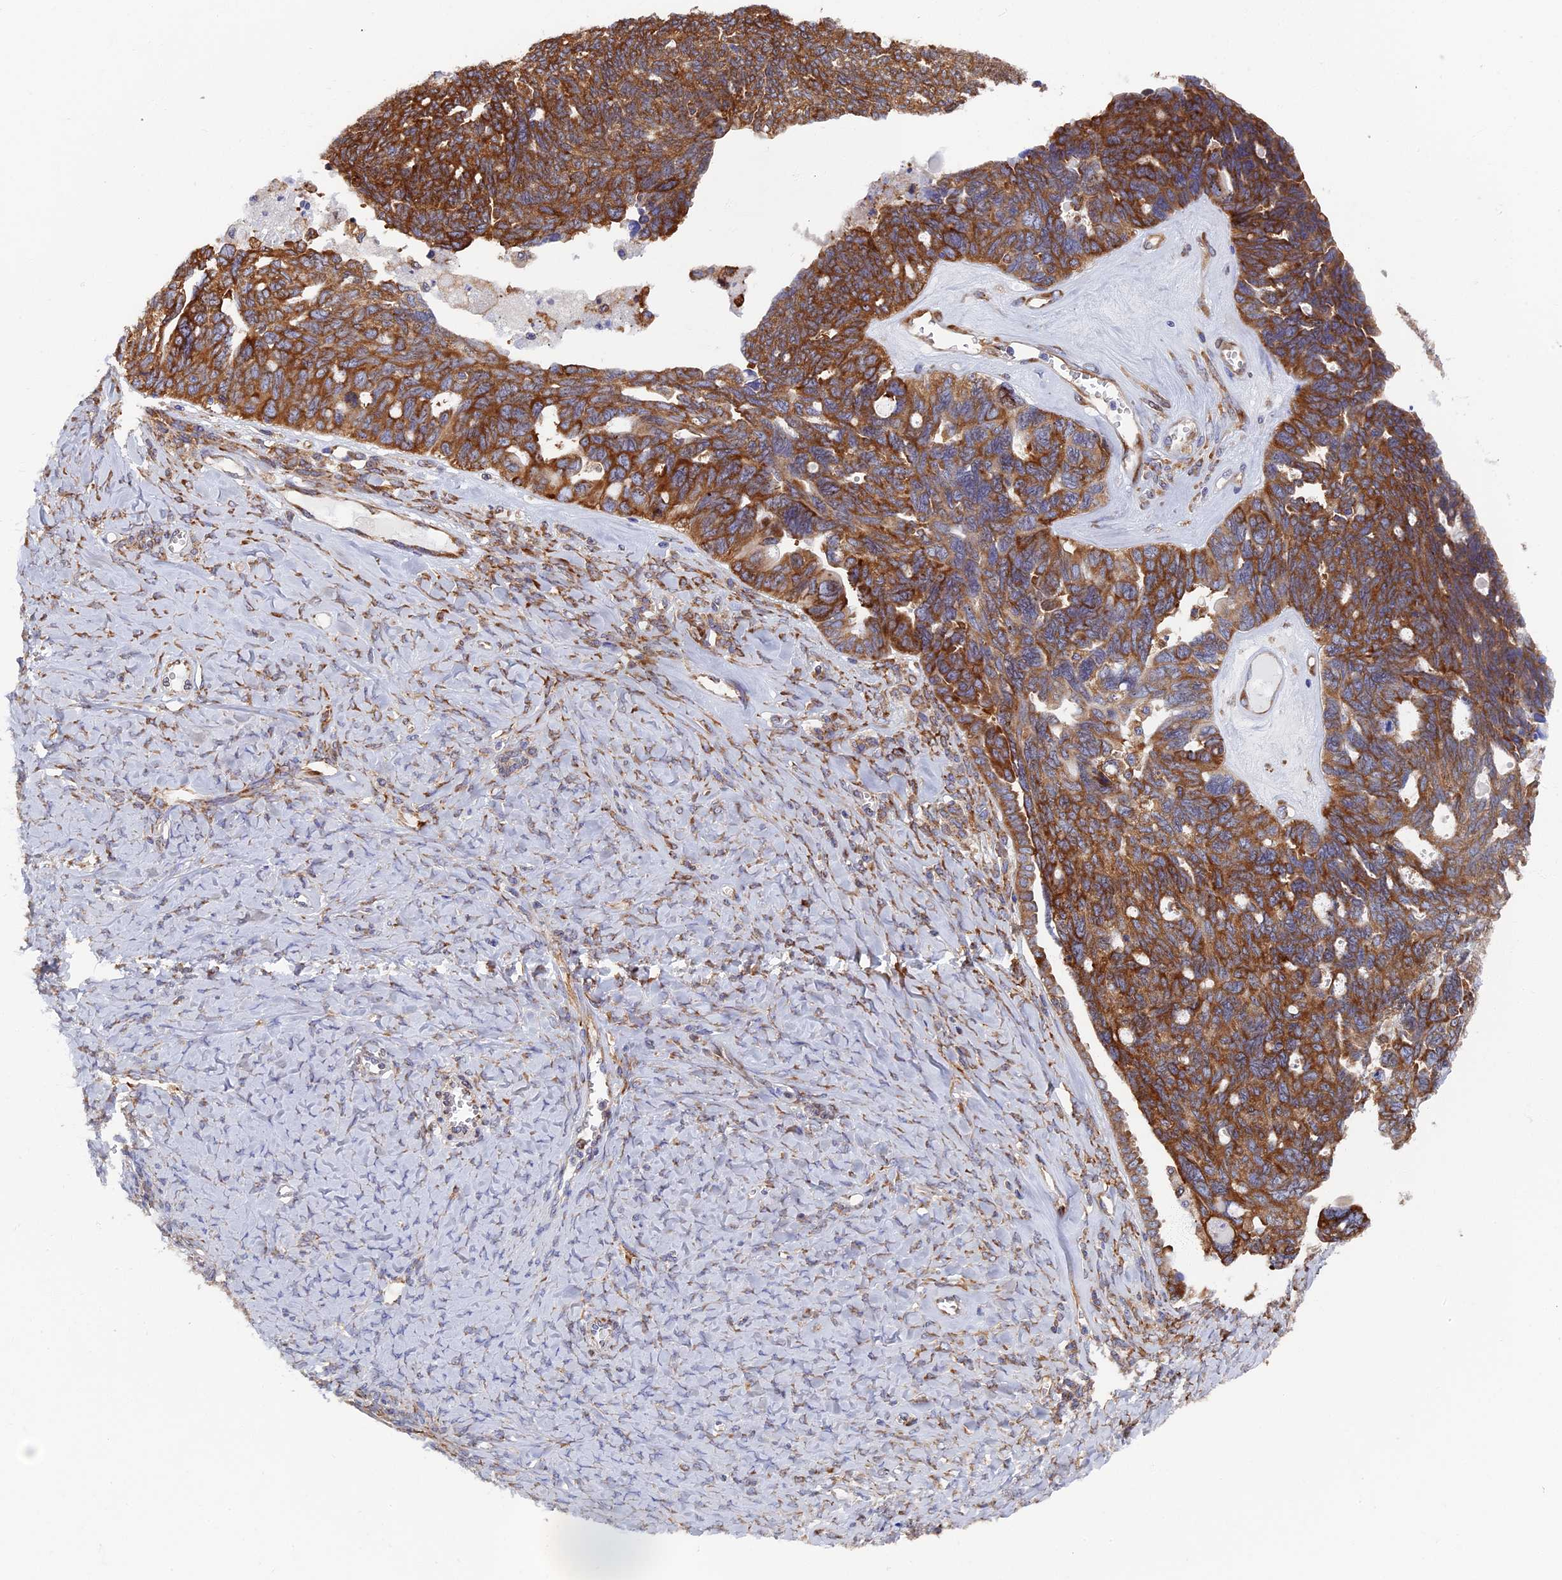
{"staining": {"intensity": "moderate", "quantity": ">75%", "location": "cytoplasmic/membranous"}, "tissue": "ovarian cancer", "cell_type": "Tumor cells", "image_type": "cancer", "snomed": [{"axis": "morphology", "description": "Cystadenocarcinoma, serous, NOS"}, {"axis": "topography", "description": "Ovary"}], "caption": "This is a histology image of immunohistochemistry (IHC) staining of ovarian cancer (serous cystadenocarcinoma), which shows moderate positivity in the cytoplasmic/membranous of tumor cells.", "gene": "YBX1", "patient": {"sex": "female", "age": 79}}